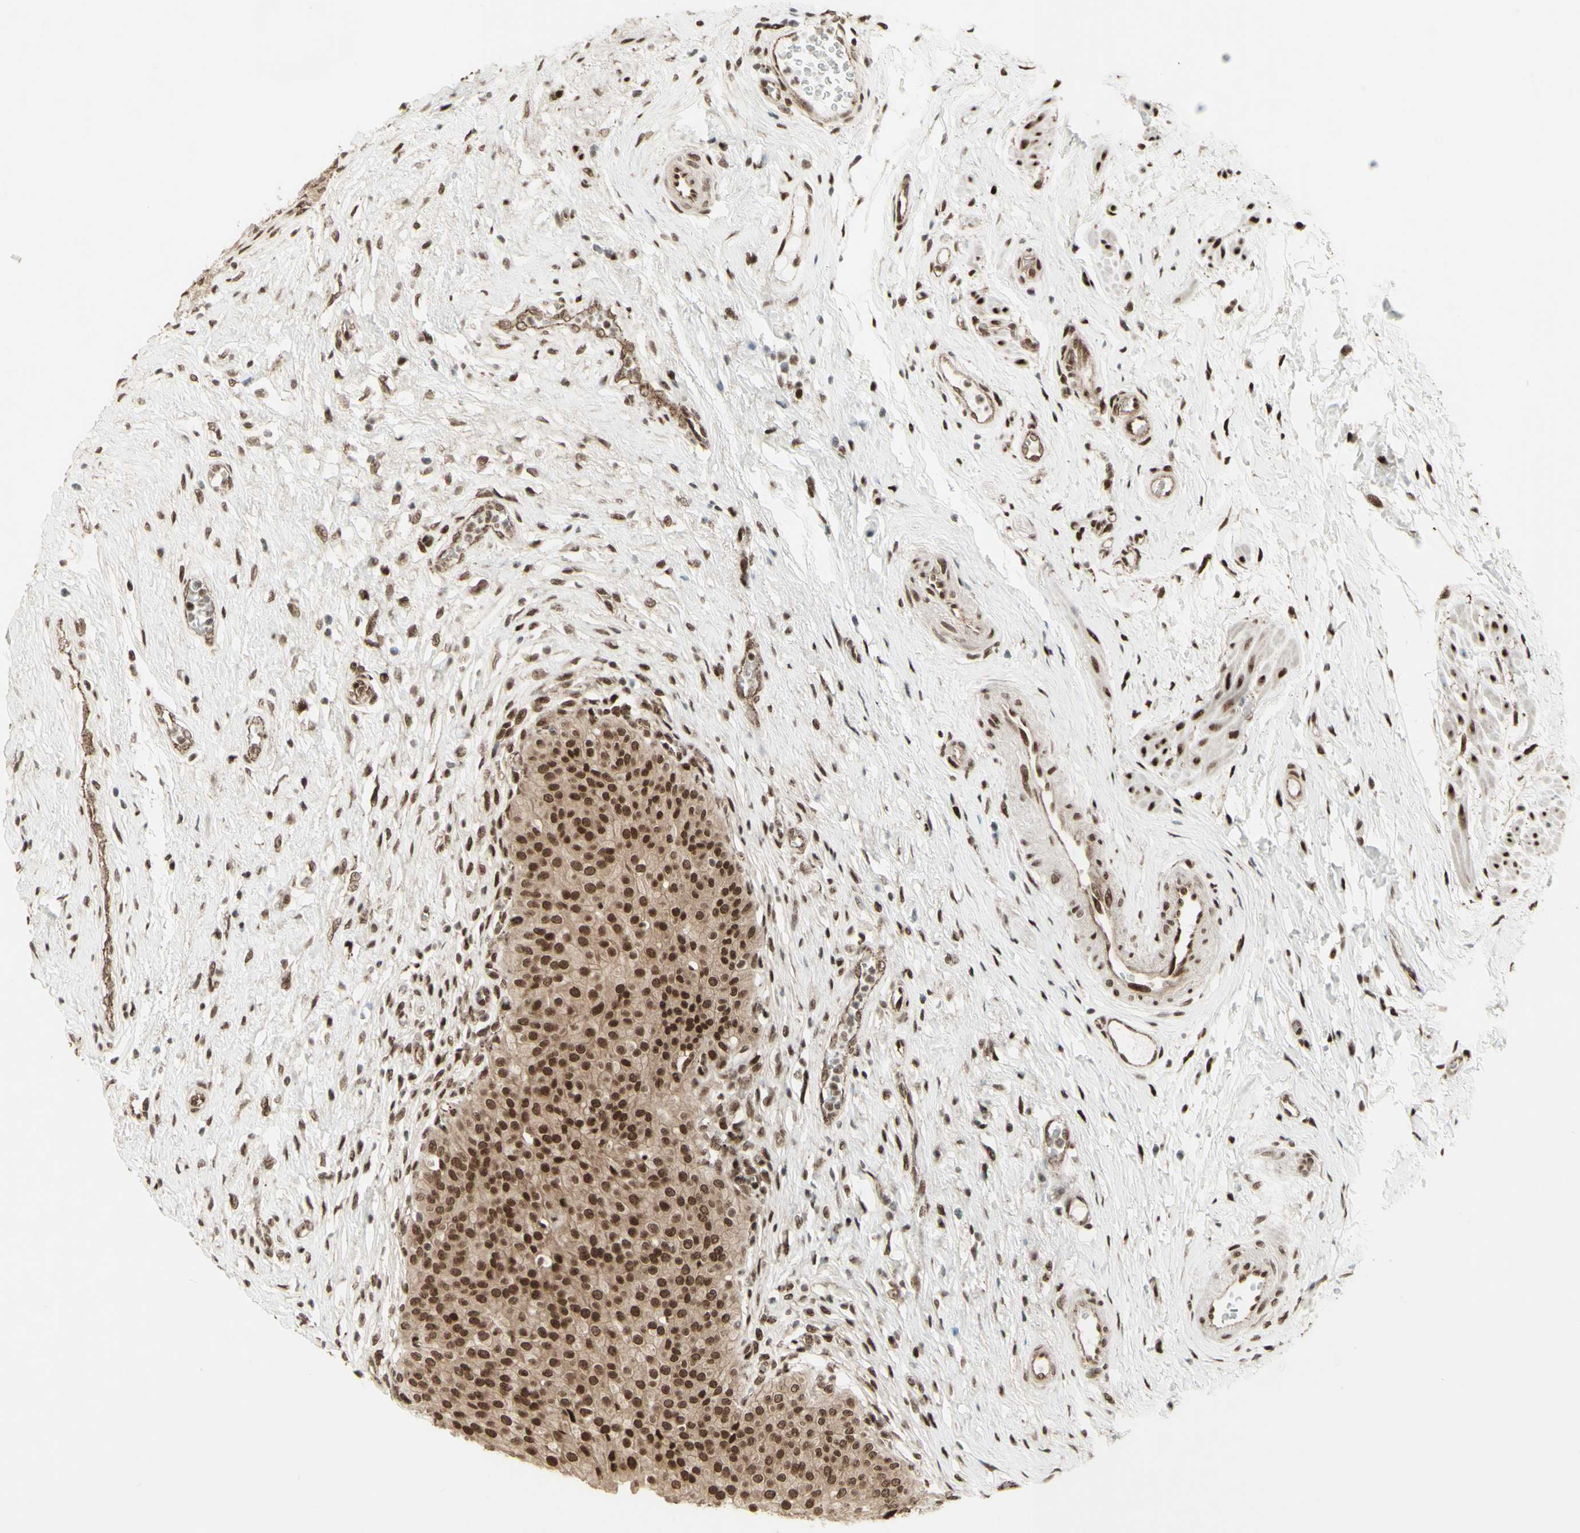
{"staining": {"intensity": "strong", "quantity": ">75%", "location": "cytoplasmic/membranous,nuclear"}, "tissue": "urinary bladder", "cell_type": "Urothelial cells", "image_type": "normal", "snomed": [{"axis": "morphology", "description": "Normal tissue, NOS"}, {"axis": "morphology", "description": "Urothelial carcinoma, High grade"}, {"axis": "topography", "description": "Urinary bladder"}], "caption": "Strong cytoplasmic/membranous,nuclear expression for a protein is seen in about >75% of urothelial cells of normal urinary bladder using immunohistochemistry (IHC).", "gene": "CBX1", "patient": {"sex": "male", "age": 46}}